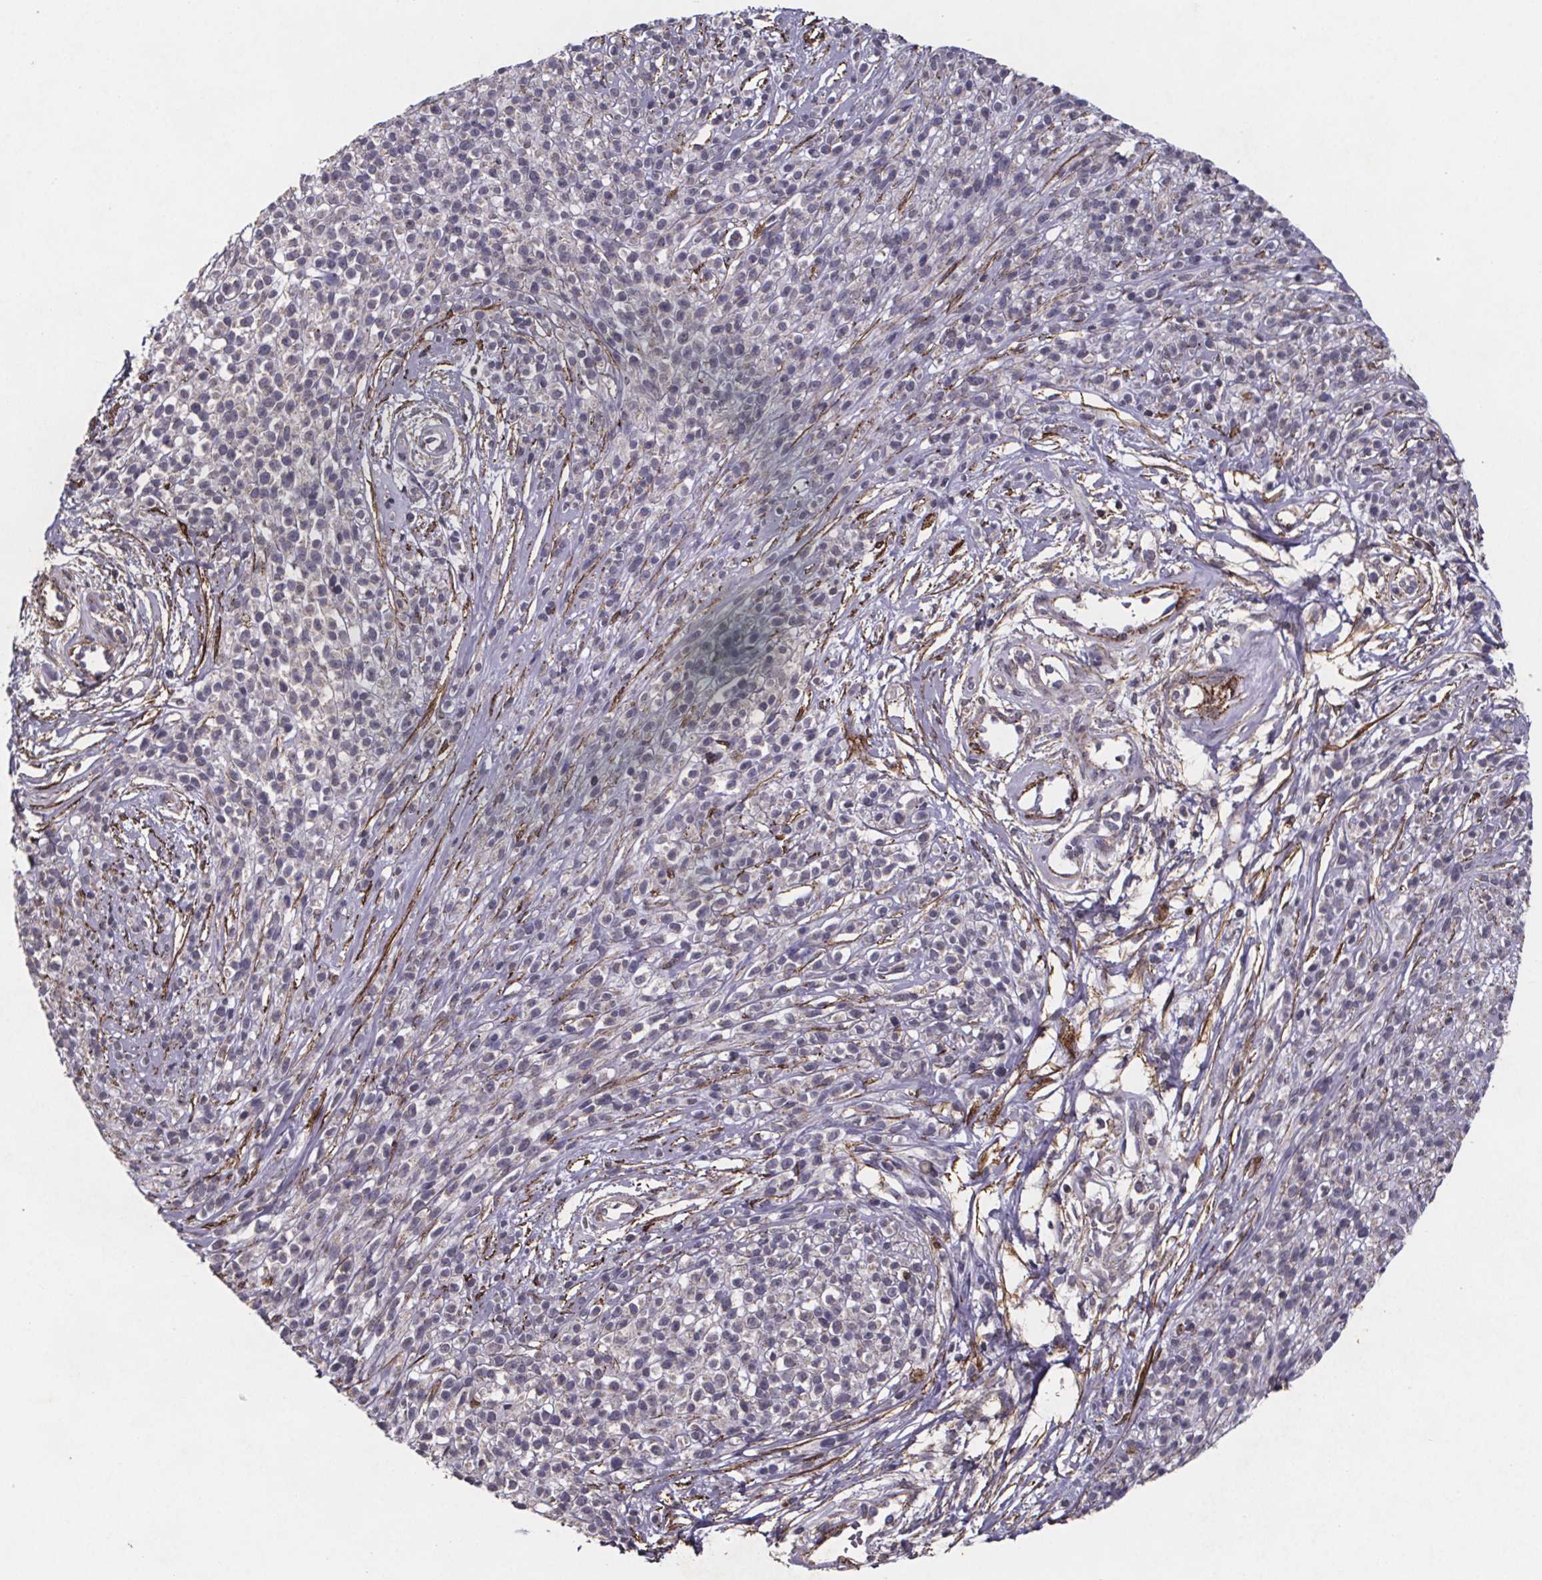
{"staining": {"intensity": "negative", "quantity": "none", "location": "none"}, "tissue": "melanoma", "cell_type": "Tumor cells", "image_type": "cancer", "snomed": [{"axis": "morphology", "description": "Malignant melanoma, NOS"}, {"axis": "topography", "description": "Skin"}, {"axis": "topography", "description": "Skin of trunk"}], "caption": "An IHC photomicrograph of melanoma is shown. There is no staining in tumor cells of melanoma.", "gene": "PALLD", "patient": {"sex": "male", "age": 74}}